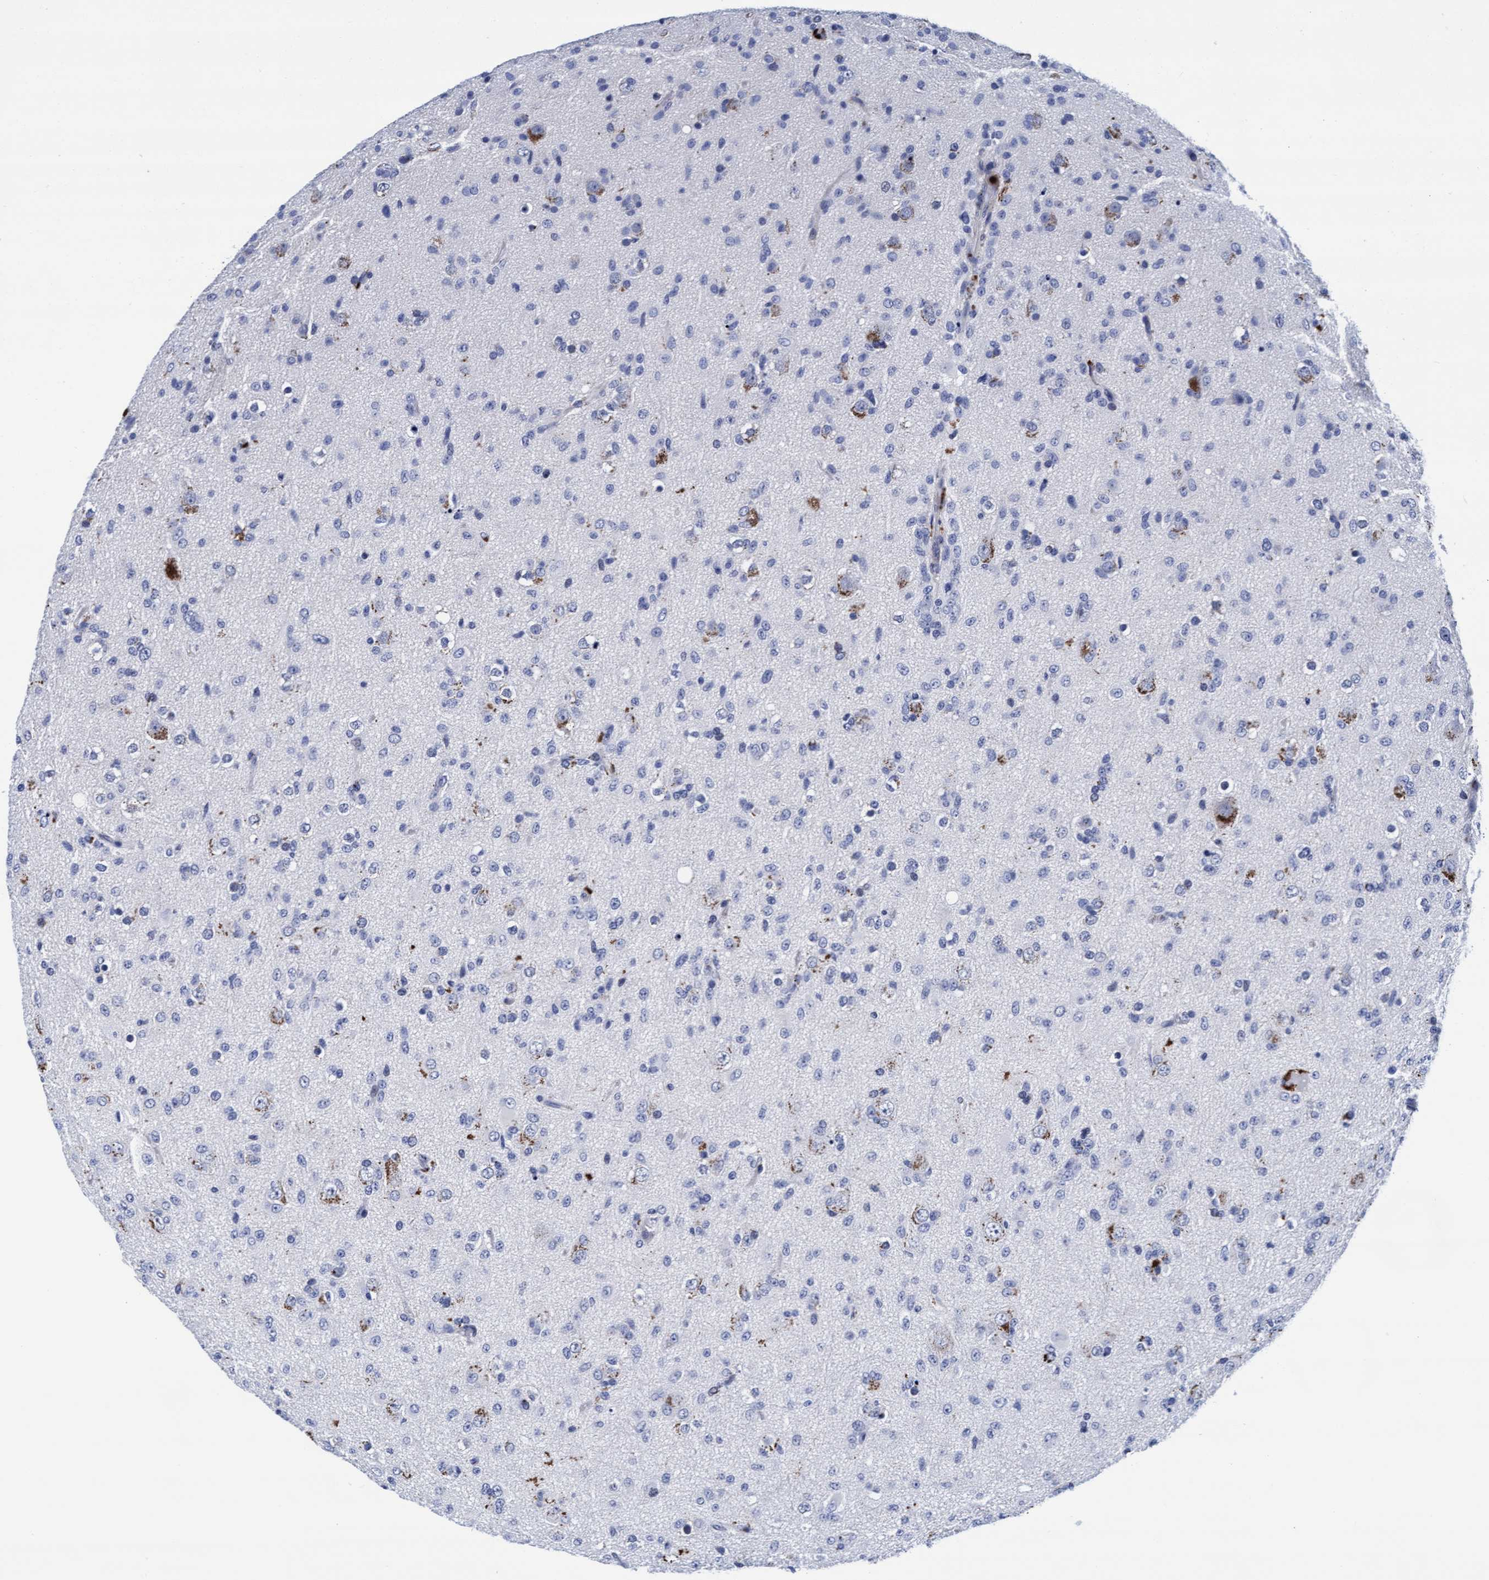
{"staining": {"intensity": "weak", "quantity": "<25%", "location": "cytoplasmic/membranous"}, "tissue": "glioma", "cell_type": "Tumor cells", "image_type": "cancer", "snomed": [{"axis": "morphology", "description": "Glioma, malignant, Low grade"}, {"axis": "topography", "description": "Brain"}], "caption": "DAB immunohistochemical staining of malignant low-grade glioma demonstrates no significant positivity in tumor cells.", "gene": "ARSG", "patient": {"sex": "male", "age": 65}}